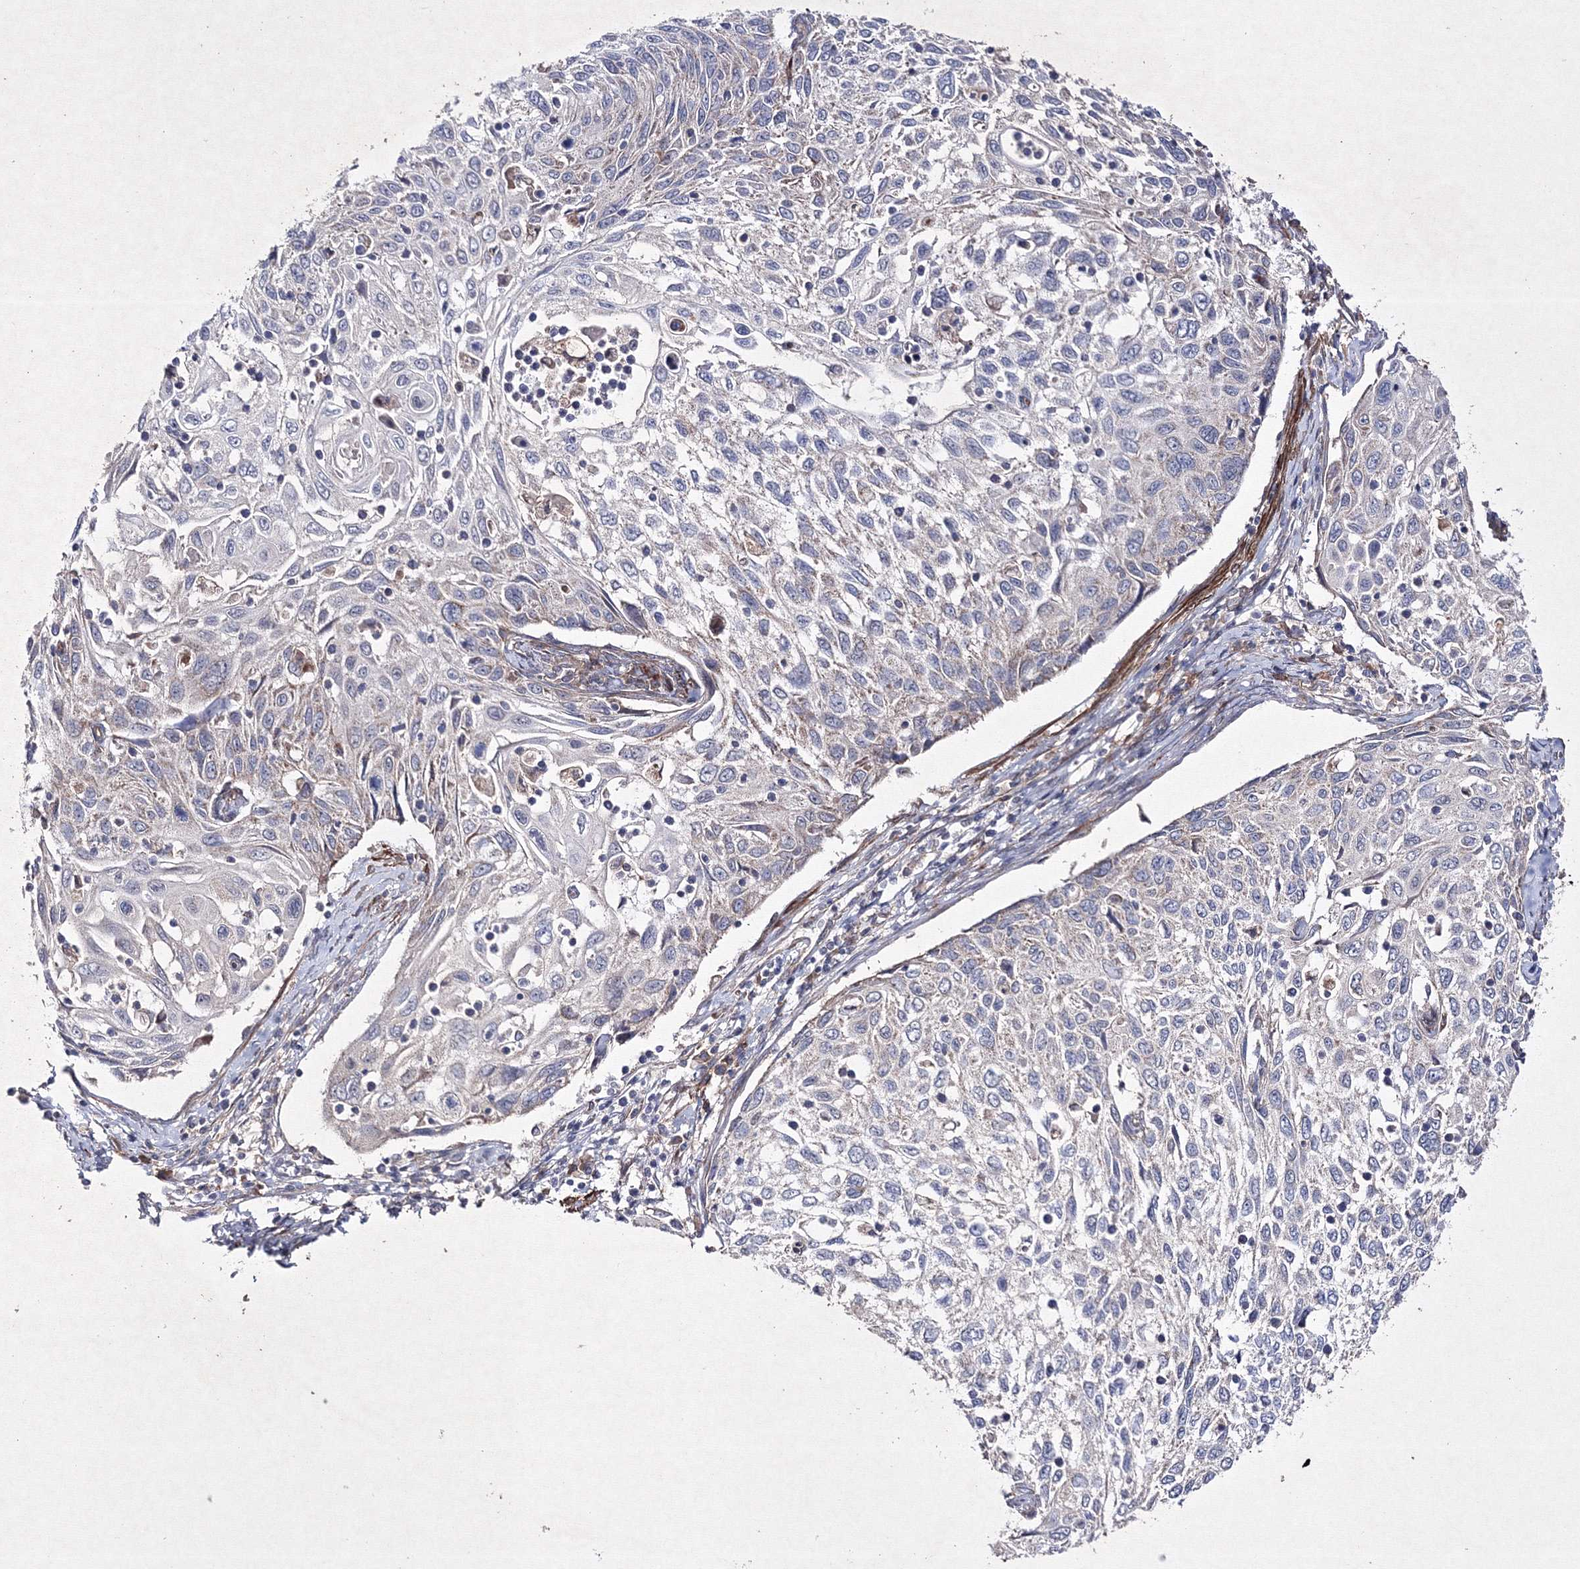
{"staining": {"intensity": "moderate", "quantity": "<25%", "location": "cytoplasmic/membranous"}, "tissue": "cervical cancer", "cell_type": "Tumor cells", "image_type": "cancer", "snomed": [{"axis": "morphology", "description": "Squamous cell carcinoma, NOS"}, {"axis": "topography", "description": "Cervix"}], "caption": "Immunohistochemical staining of human cervical squamous cell carcinoma shows low levels of moderate cytoplasmic/membranous expression in about <25% of tumor cells.", "gene": "GFM1", "patient": {"sex": "female", "age": 70}}